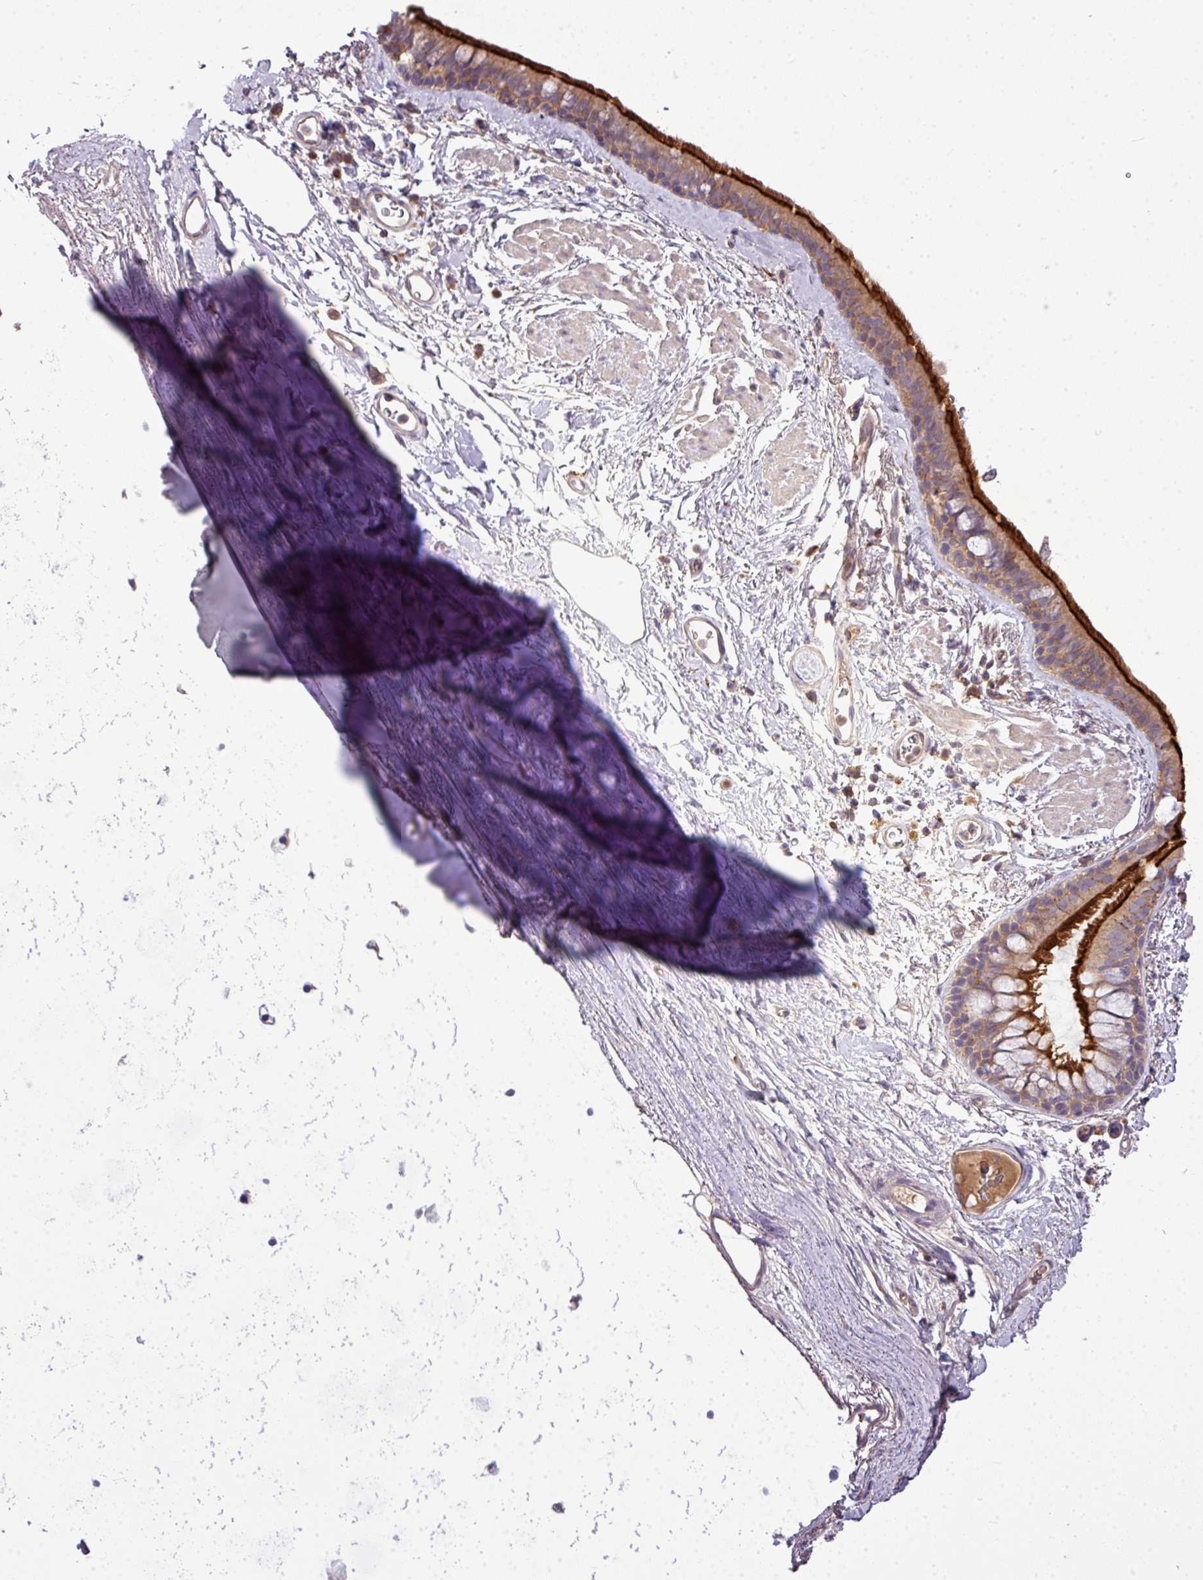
{"staining": {"intensity": "strong", "quantity": "25%-75%", "location": "cytoplasmic/membranous"}, "tissue": "bronchus", "cell_type": "Respiratory epithelial cells", "image_type": "normal", "snomed": [{"axis": "morphology", "description": "Normal tissue, NOS"}, {"axis": "topography", "description": "Lymph node"}, {"axis": "topography", "description": "Cartilage tissue"}, {"axis": "topography", "description": "Bronchus"}], "caption": "This photomicrograph shows IHC staining of benign bronchus, with high strong cytoplasmic/membranous expression in approximately 25%-75% of respiratory epithelial cells.", "gene": "STAT5A", "patient": {"sex": "female", "age": 70}}